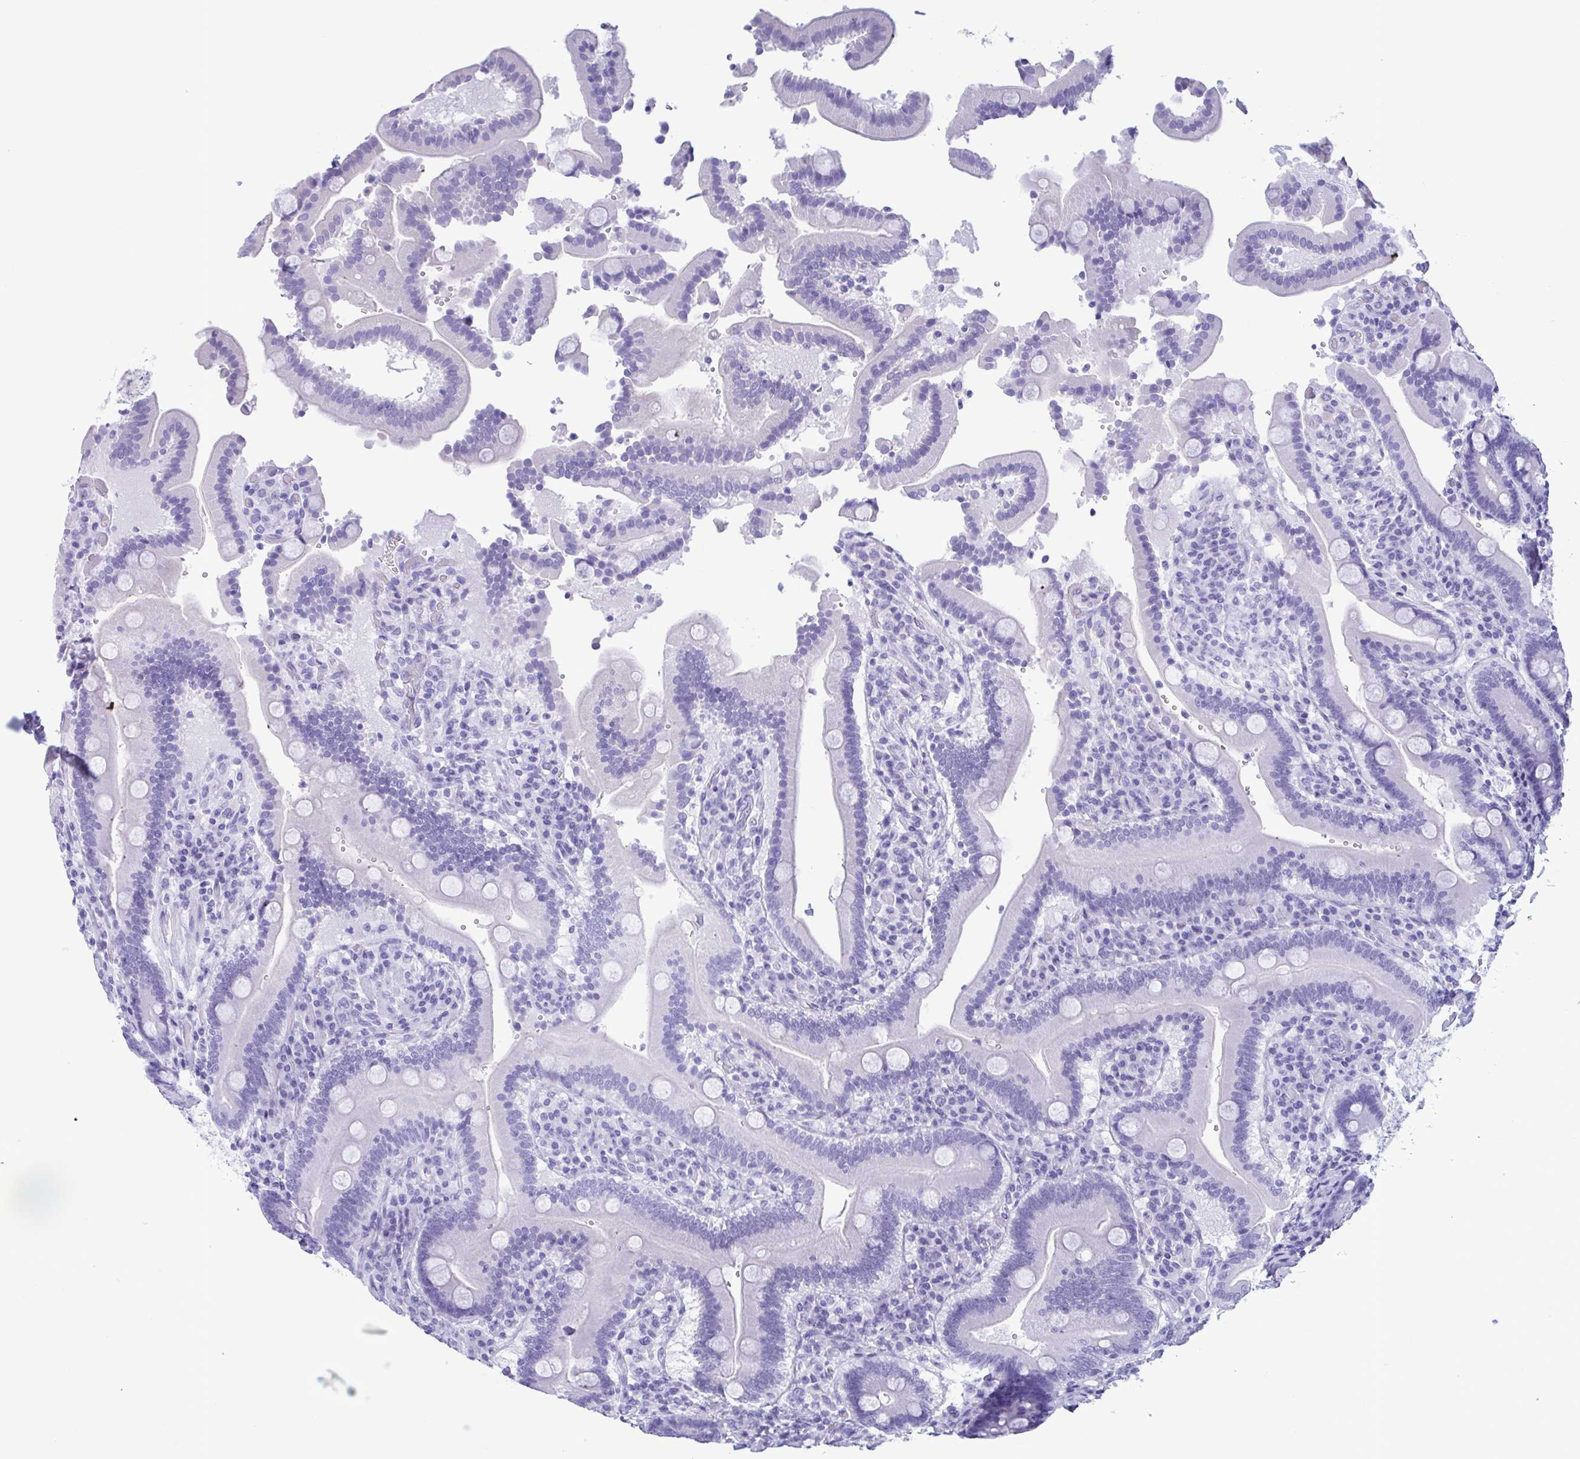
{"staining": {"intensity": "negative", "quantity": "none", "location": "none"}, "tissue": "duodenum", "cell_type": "Glandular cells", "image_type": "normal", "snomed": [{"axis": "morphology", "description": "Normal tissue, NOS"}, {"axis": "topography", "description": "Duodenum"}], "caption": "High magnification brightfield microscopy of benign duodenum stained with DAB (brown) and counterstained with hematoxylin (blue): glandular cells show no significant positivity.", "gene": "TSPY10", "patient": {"sex": "female", "age": 62}}